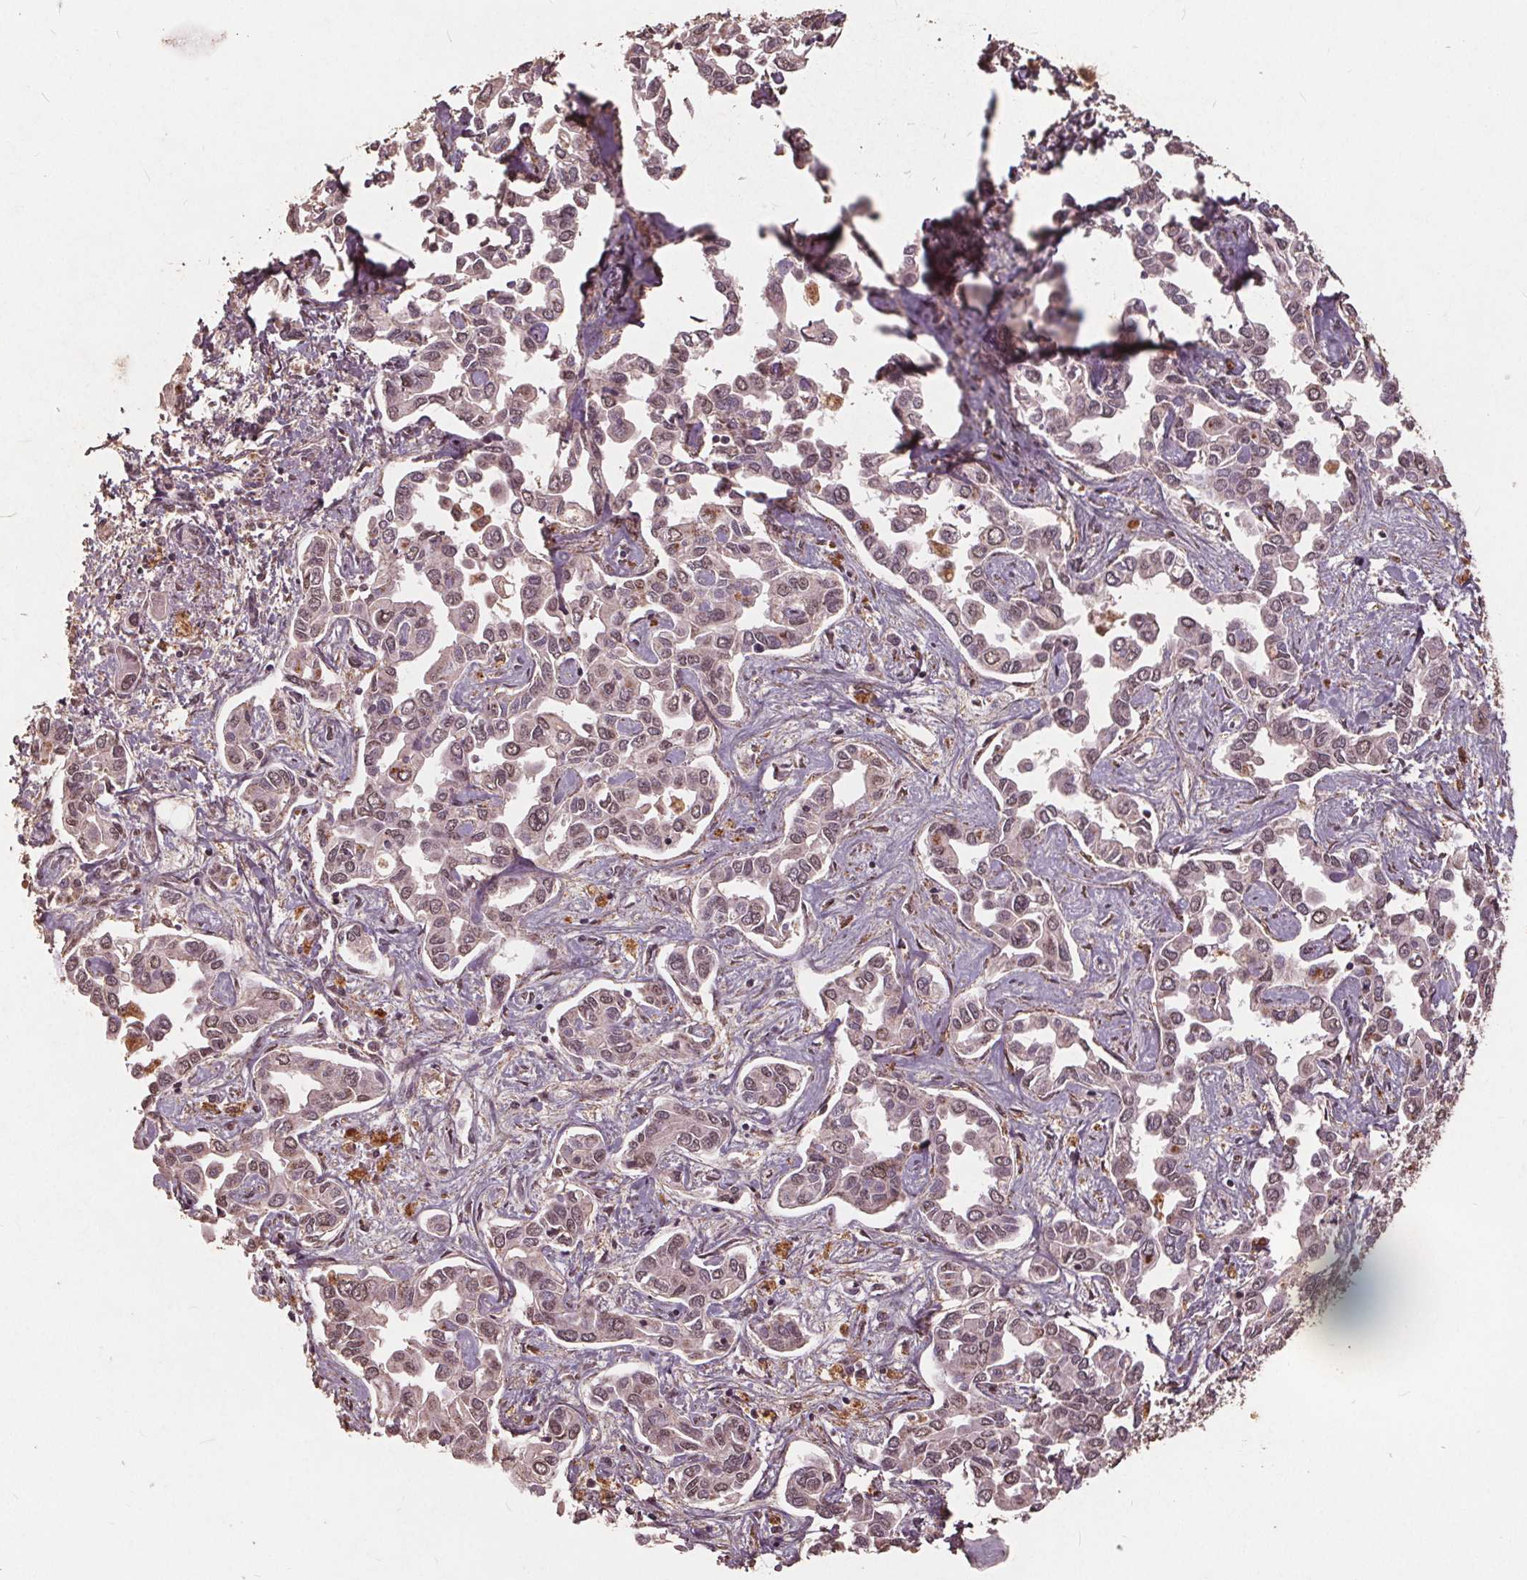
{"staining": {"intensity": "weak", "quantity": "<25%", "location": "nuclear"}, "tissue": "liver cancer", "cell_type": "Tumor cells", "image_type": "cancer", "snomed": [{"axis": "morphology", "description": "Cholangiocarcinoma"}, {"axis": "topography", "description": "Liver"}], "caption": "An immunohistochemistry (IHC) micrograph of cholangiocarcinoma (liver) is shown. There is no staining in tumor cells of cholangiocarcinoma (liver).", "gene": "DSG3", "patient": {"sex": "female", "age": 64}}